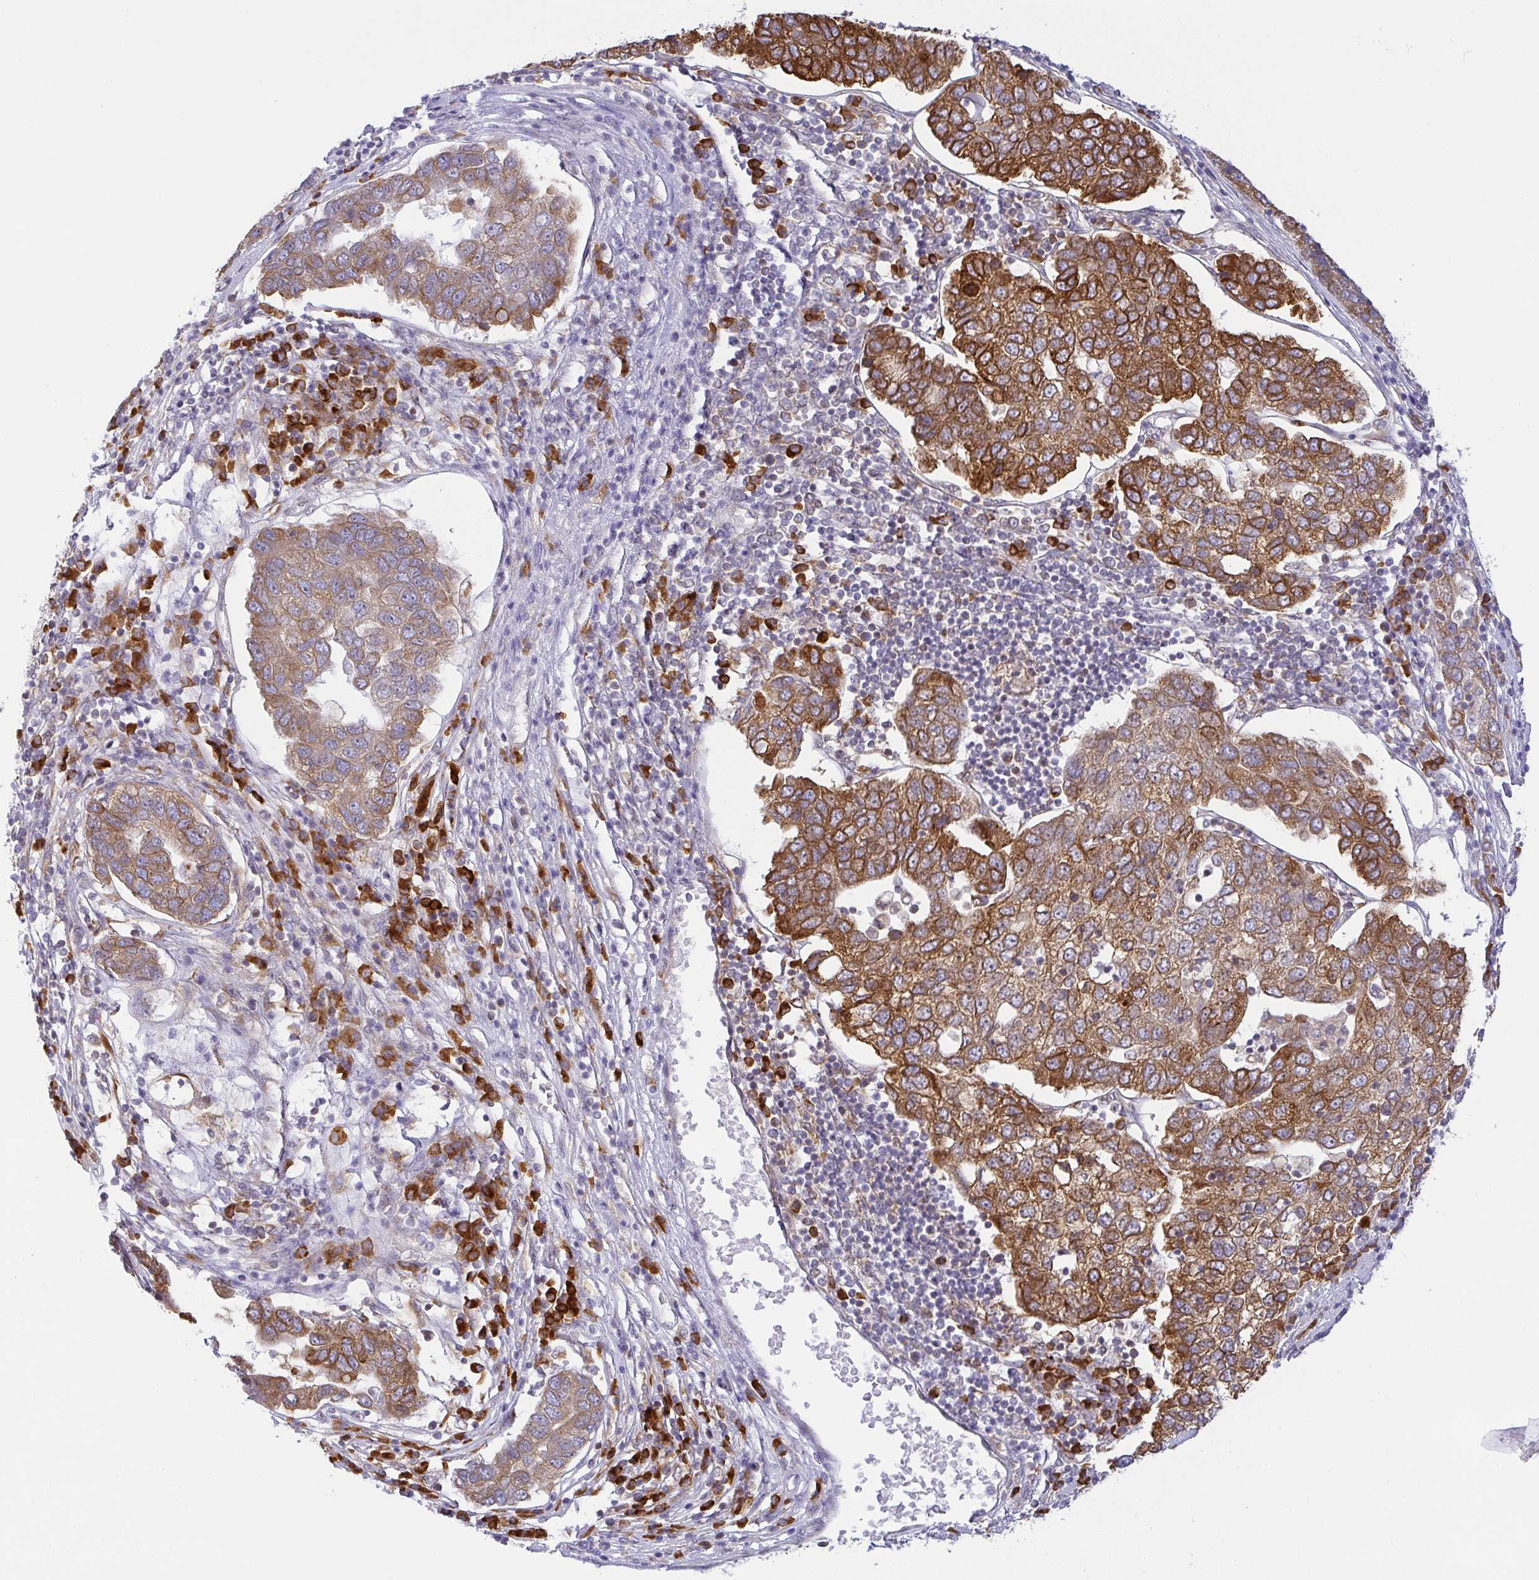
{"staining": {"intensity": "strong", "quantity": ">75%", "location": "cytoplasmic/membranous"}, "tissue": "pancreatic cancer", "cell_type": "Tumor cells", "image_type": "cancer", "snomed": [{"axis": "morphology", "description": "Adenocarcinoma, NOS"}, {"axis": "topography", "description": "Pancreas"}], "caption": "Immunohistochemistry photomicrograph of neoplastic tissue: human adenocarcinoma (pancreatic) stained using immunohistochemistry displays high levels of strong protein expression localized specifically in the cytoplasmic/membranous of tumor cells, appearing as a cytoplasmic/membranous brown color.", "gene": "DERL2", "patient": {"sex": "female", "age": 61}}